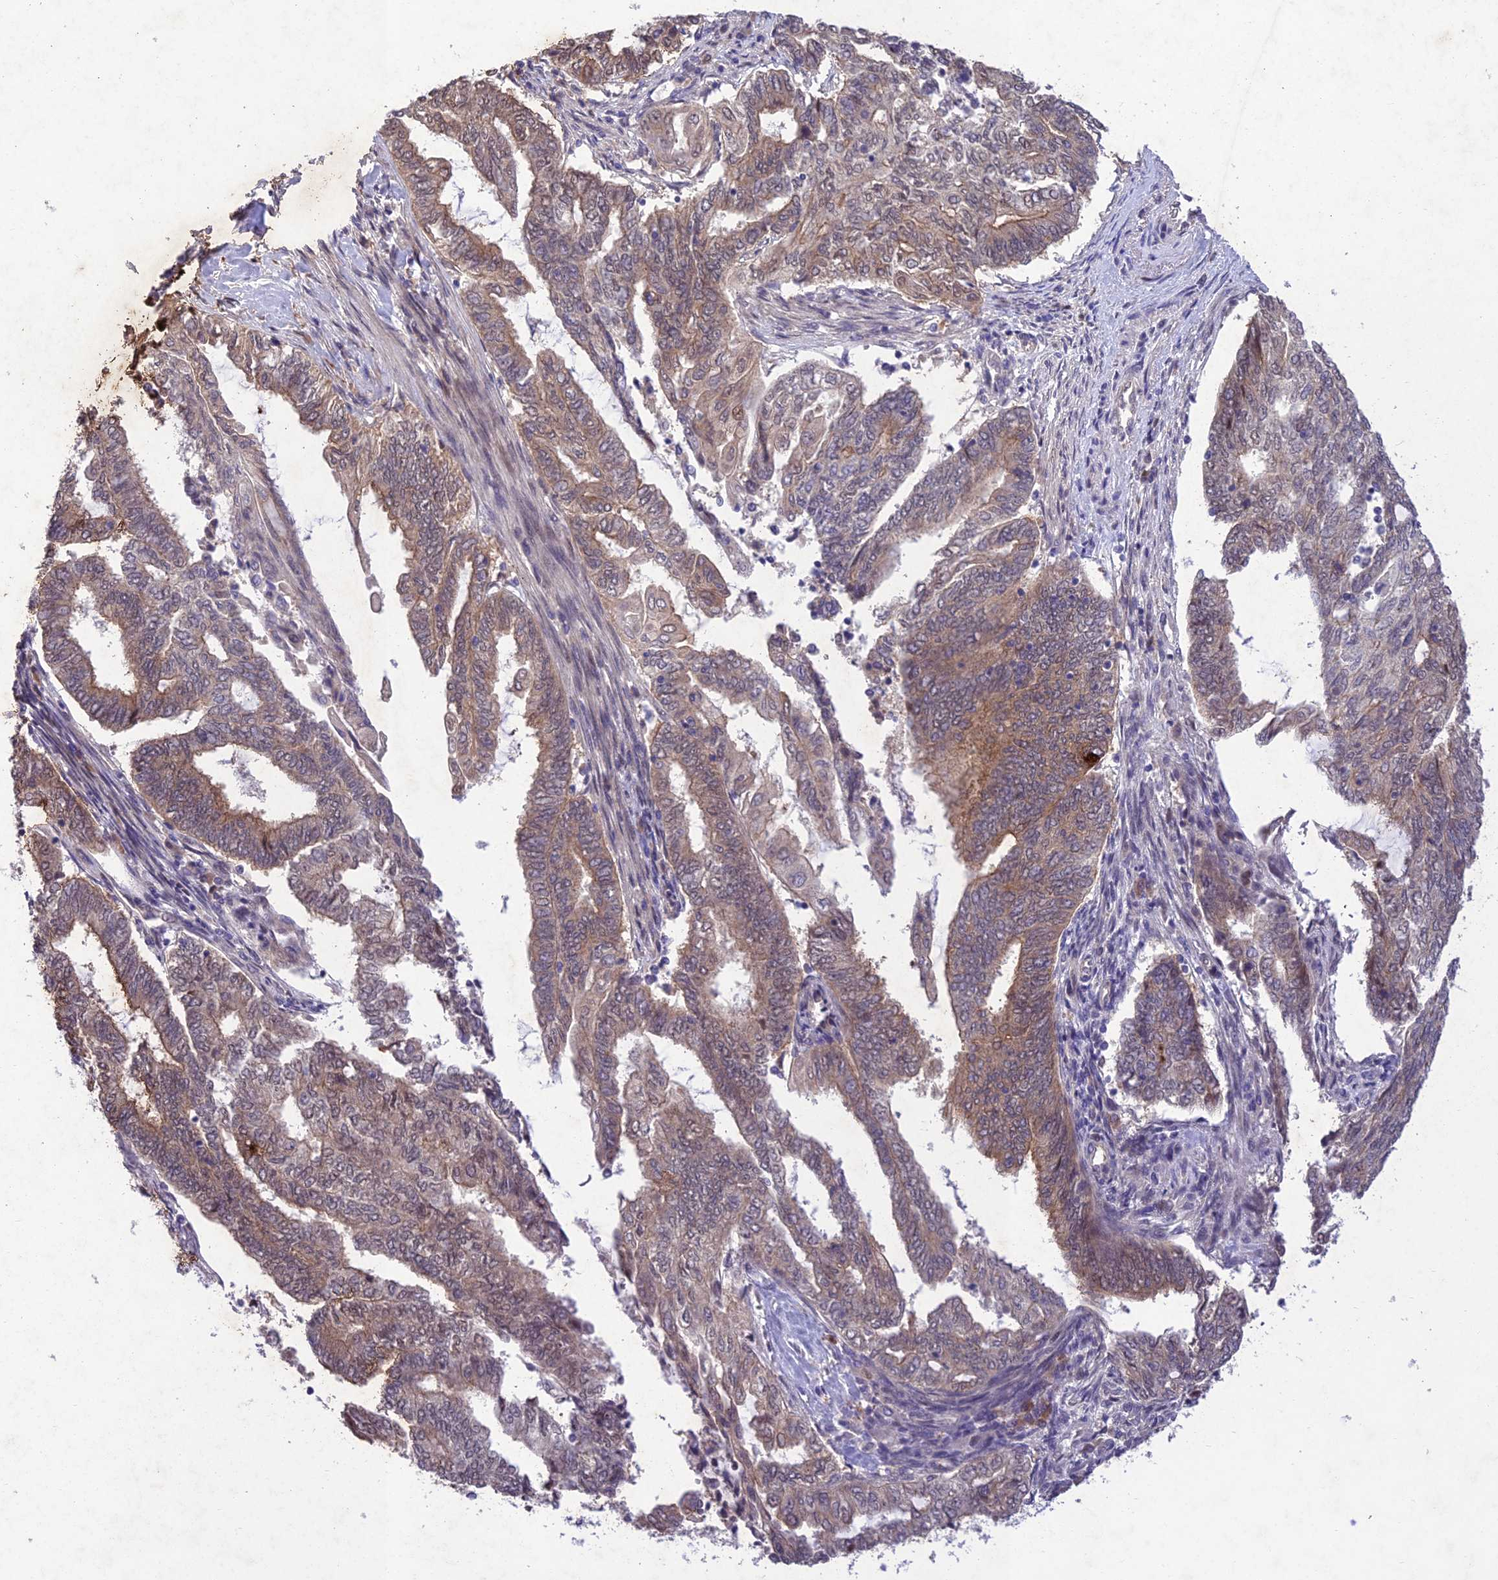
{"staining": {"intensity": "moderate", "quantity": ">75%", "location": "cytoplasmic/membranous,nuclear"}, "tissue": "endometrial cancer", "cell_type": "Tumor cells", "image_type": "cancer", "snomed": [{"axis": "morphology", "description": "Adenocarcinoma, NOS"}, {"axis": "topography", "description": "Uterus"}, {"axis": "topography", "description": "Endometrium"}], "caption": "Protein expression analysis of human endometrial cancer reveals moderate cytoplasmic/membranous and nuclear expression in approximately >75% of tumor cells. The staining was performed using DAB to visualize the protein expression in brown, while the nuclei were stained in blue with hematoxylin (Magnification: 20x).", "gene": "ANKRD52", "patient": {"sex": "female", "age": 70}}